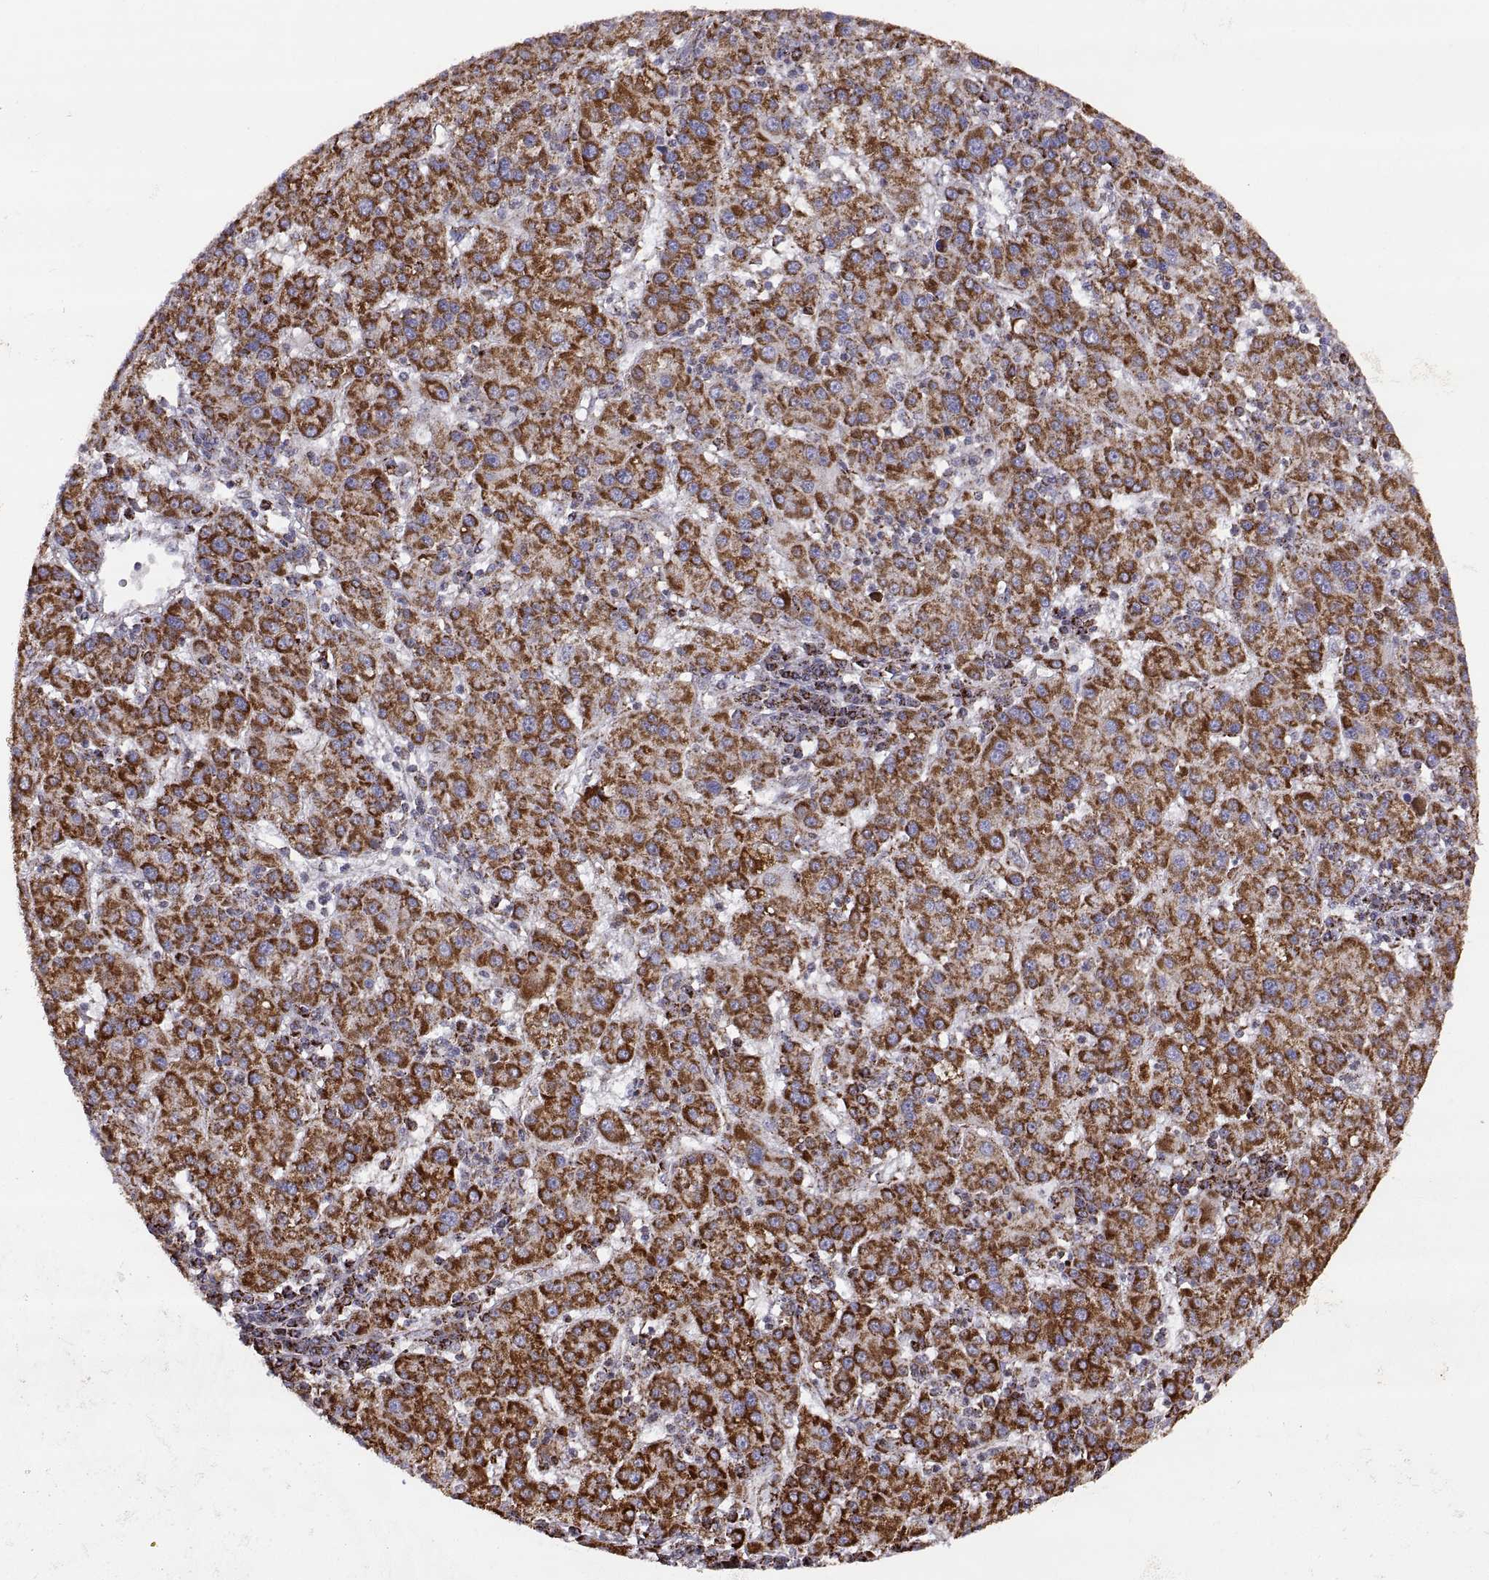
{"staining": {"intensity": "strong", "quantity": ">75%", "location": "cytoplasmic/membranous"}, "tissue": "liver cancer", "cell_type": "Tumor cells", "image_type": "cancer", "snomed": [{"axis": "morphology", "description": "Carcinoma, Hepatocellular, NOS"}, {"axis": "topography", "description": "Liver"}], "caption": "Brown immunohistochemical staining in human liver cancer shows strong cytoplasmic/membranous expression in about >75% of tumor cells. Using DAB (brown) and hematoxylin (blue) stains, captured at high magnification using brightfield microscopy.", "gene": "ARSD", "patient": {"sex": "female", "age": 60}}